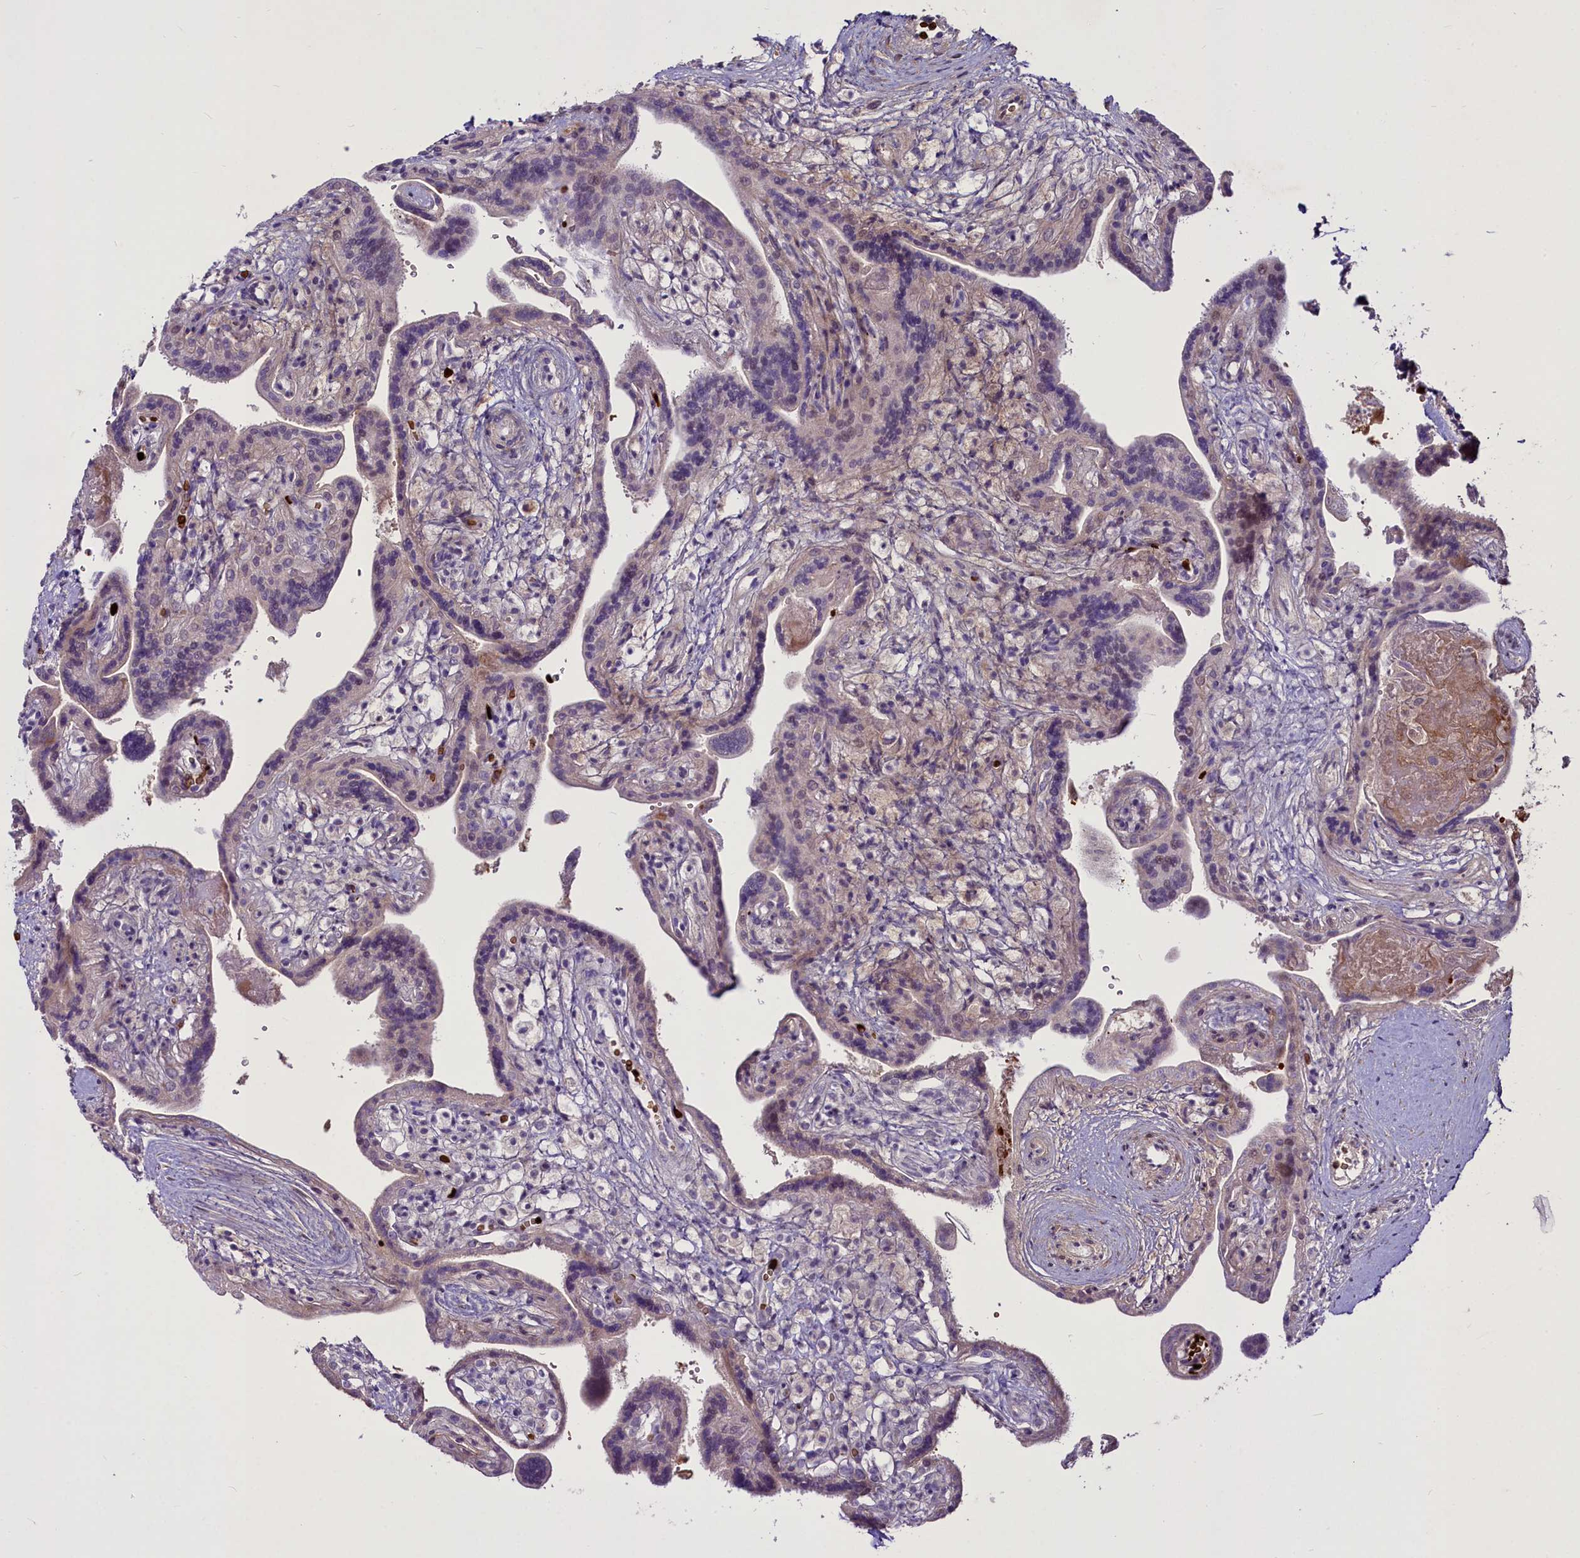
{"staining": {"intensity": "negative", "quantity": "none", "location": "none"}, "tissue": "placenta", "cell_type": "Trophoblastic cells", "image_type": "normal", "snomed": [{"axis": "morphology", "description": "Normal tissue, NOS"}, {"axis": "topography", "description": "Placenta"}], "caption": "Immunohistochemistry (IHC) micrograph of unremarkable placenta: placenta stained with DAB reveals no significant protein staining in trophoblastic cells.", "gene": "SUSD3", "patient": {"sex": "female", "age": 37}}